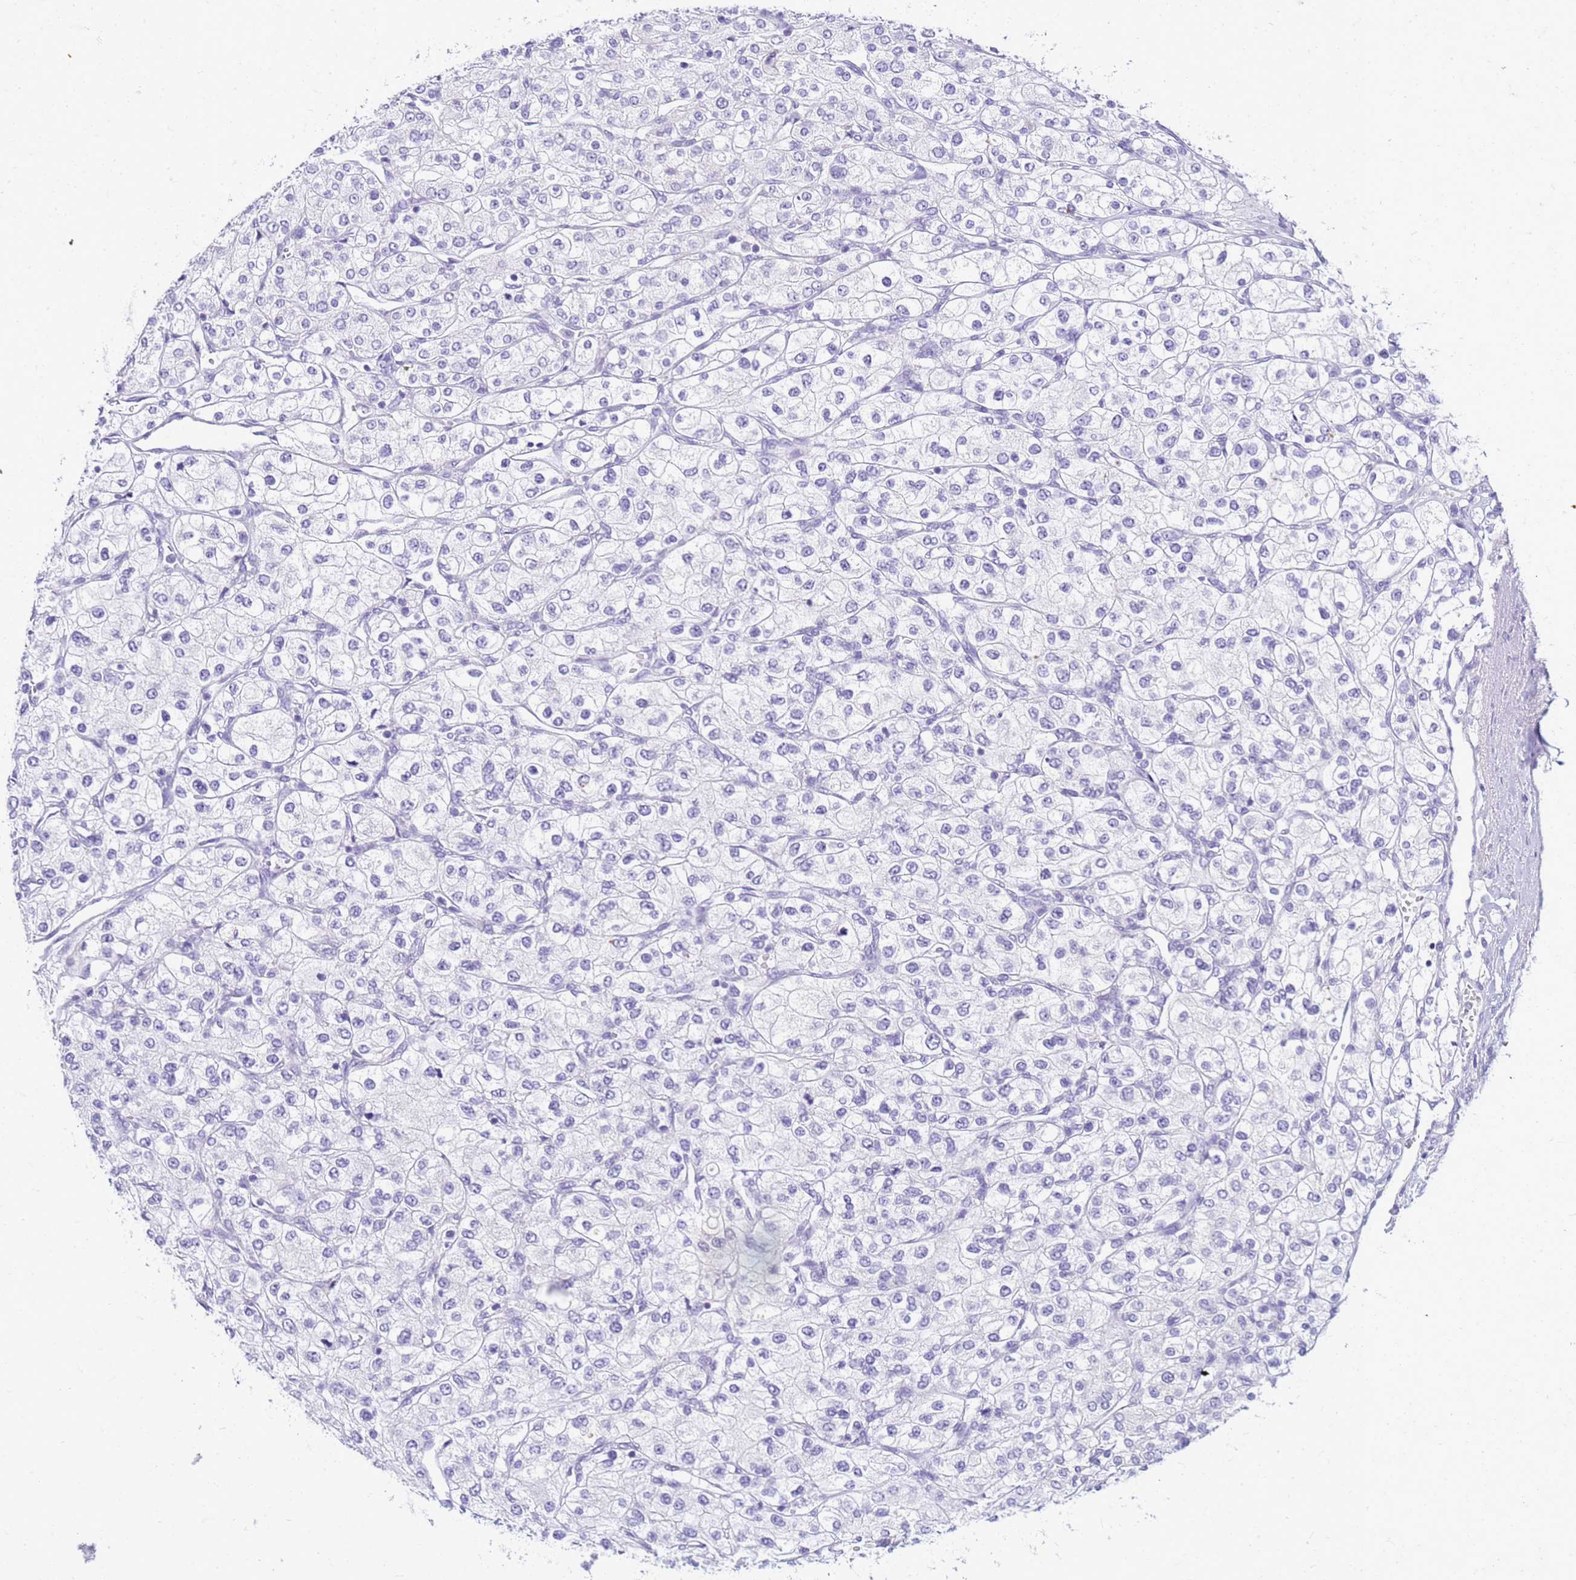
{"staining": {"intensity": "negative", "quantity": "none", "location": "none"}, "tissue": "renal cancer", "cell_type": "Tumor cells", "image_type": "cancer", "snomed": [{"axis": "morphology", "description": "Adenocarcinoma, NOS"}, {"axis": "topography", "description": "Kidney"}], "caption": "High power microscopy photomicrograph of an immunohistochemistry image of adenocarcinoma (renal), revealing no significant staining in tumor cells.", "gene": "CFAP100", "patient": {"sex": "male", "age": 80}}